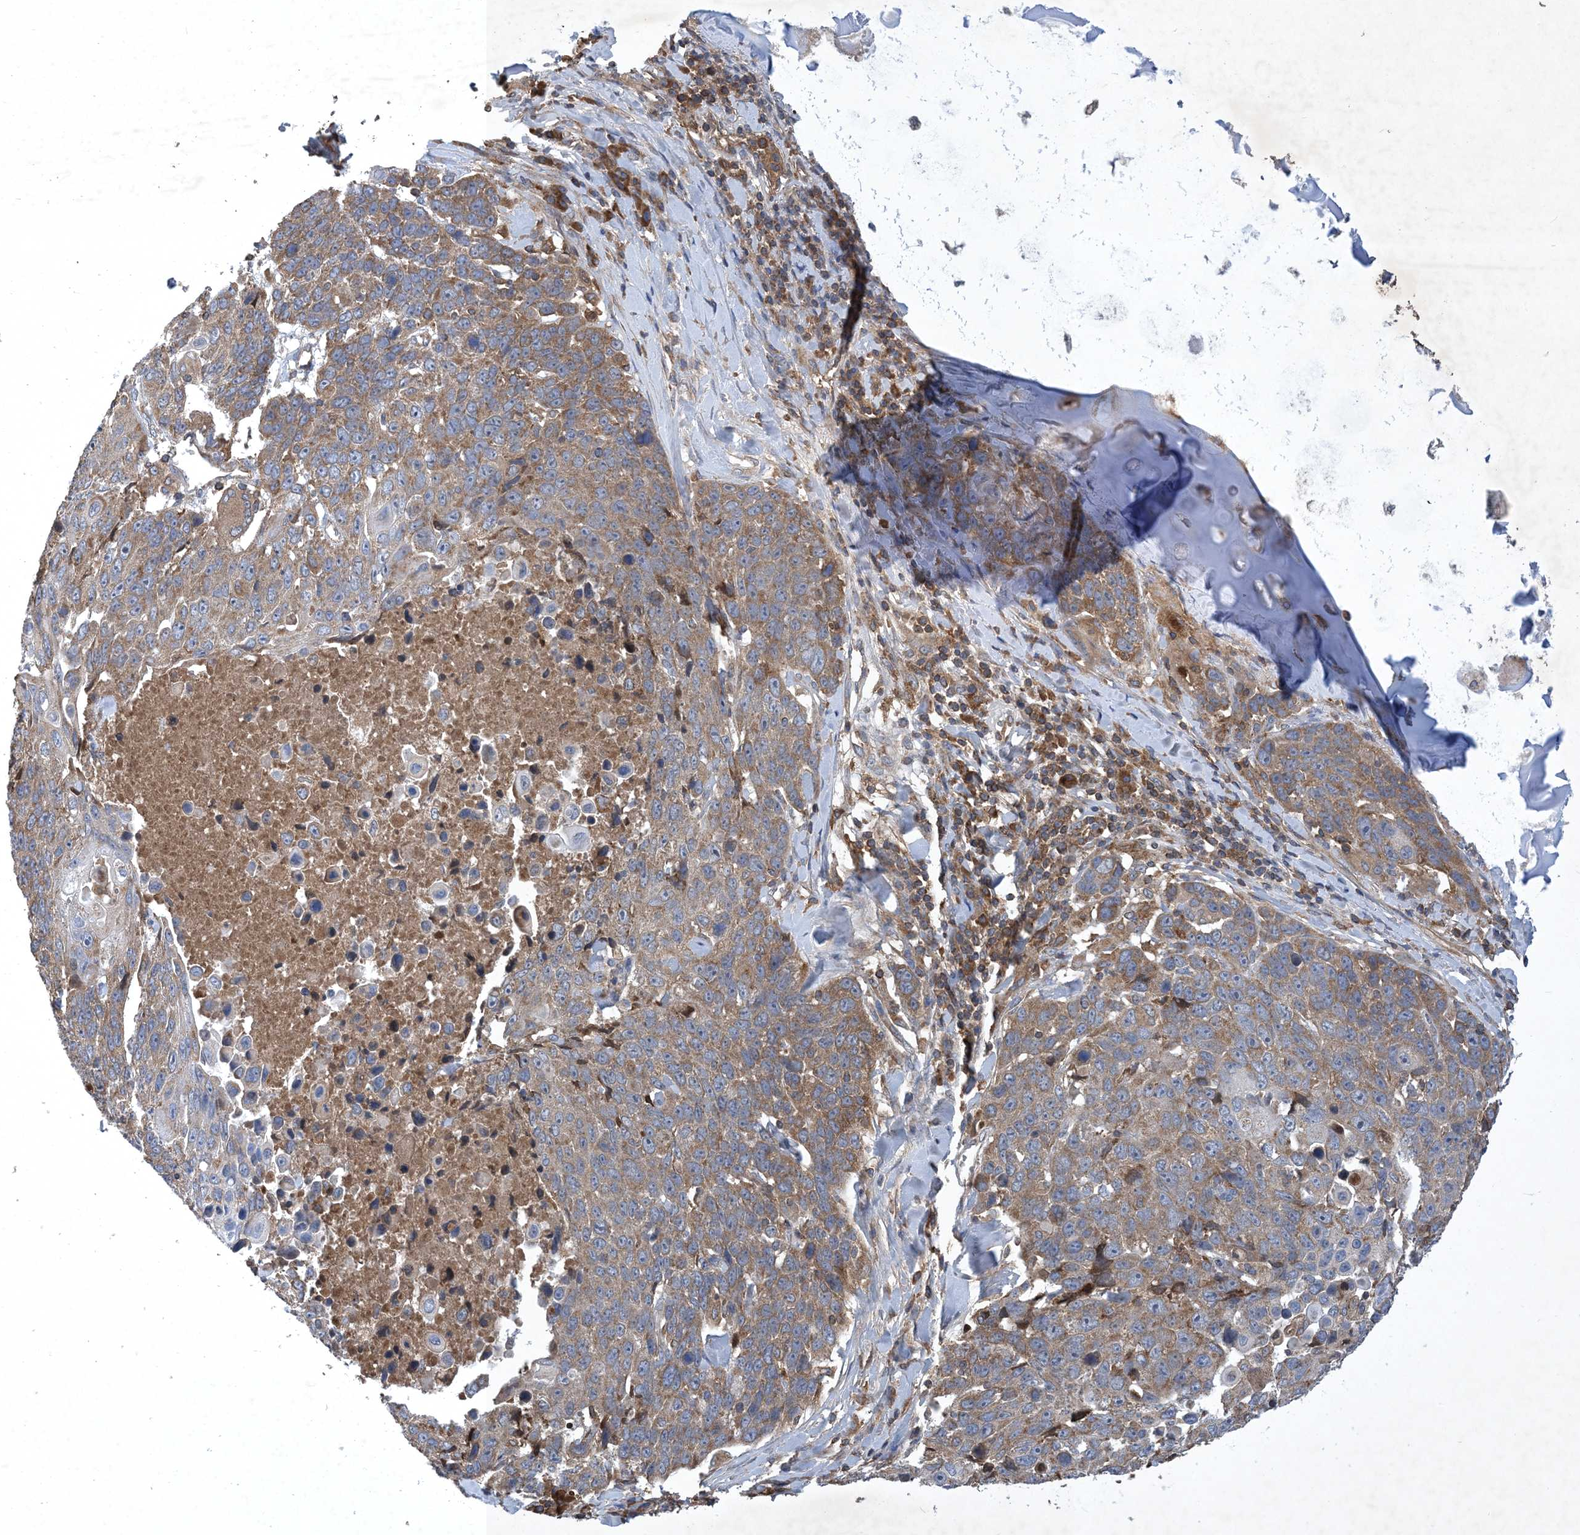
{"staining": {"intensity": "moderate", "quantity": ">75%", "location": "cytoplasmic/membranous"}, "tissue": "lung cancer", "cell_type": "Tumor cells", "image_type": "cancer", "snomed": [{"axis": "morphology", "description": "Squamous cell carcinoma, NOS"}, {"axis": "topography", "description": "Lung"}], "caption": "Immunohistochemistry (IHC) of human lung cancer (squamous cell carcinoma) demonstrates medium levels of moderate cytoplasmic/membranous staining in about >75% of tumor cells.", "gene": "STK19", "patient": {"sex": "male", "age": 66}}